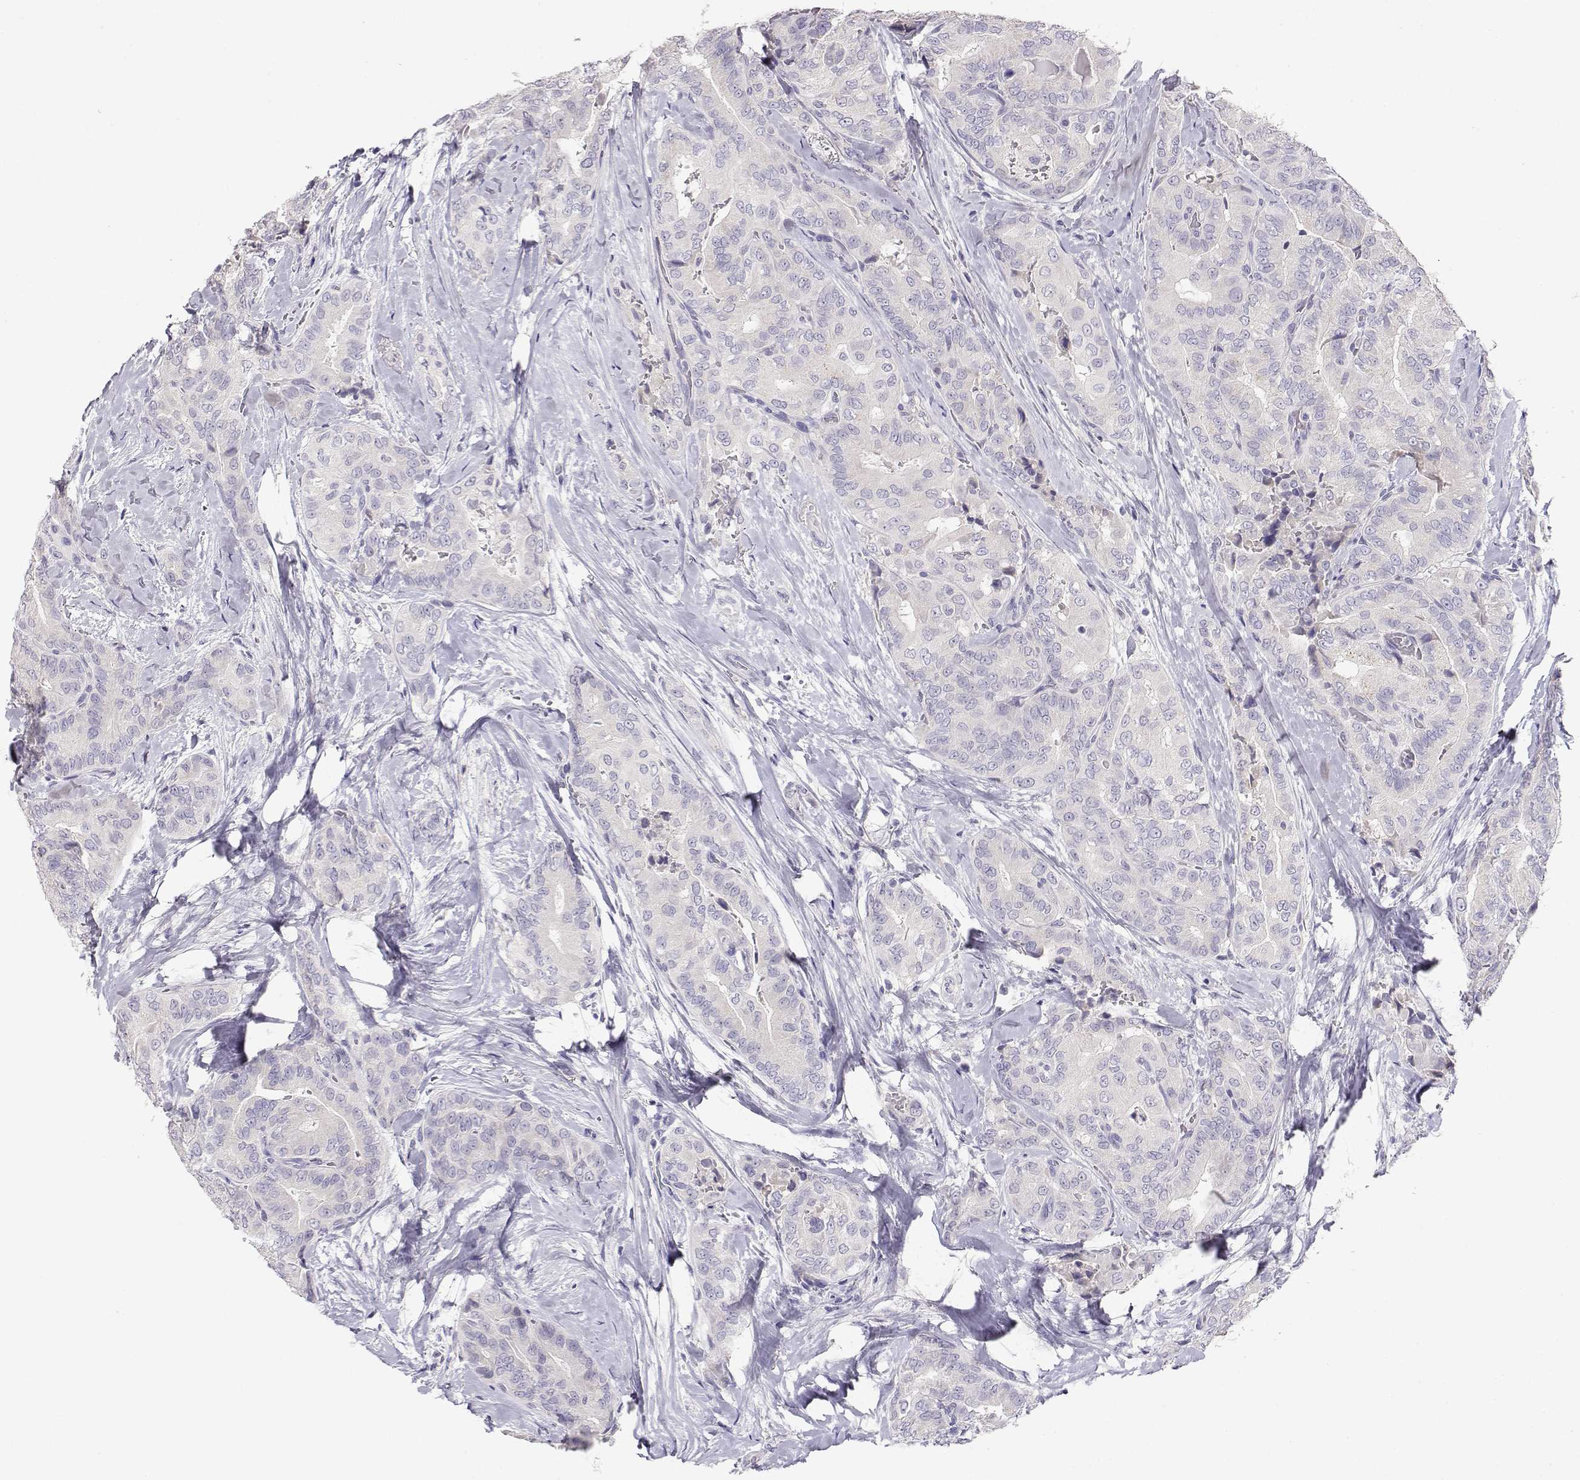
{"staining": {"intensity": "negative", "quantity": "none", "location": "none"}, "tissue": "thyroid cancer", "cell_type": "Tumor cells", "image_type": "cancer", "snomed": [{"axis": "morphology", "description": "Papillary adenocarcinoma, NOS"}, {"axis": "topography", "description": "Thyroid gland"}], "caption": "This is an immunohistochemistry (IHC) image of human papillary adenocarcinoma (thyroid). There is no positivity in tumor cells.", "gene": "CDHR1", "patient": {"sex": "male", "age": 61}}